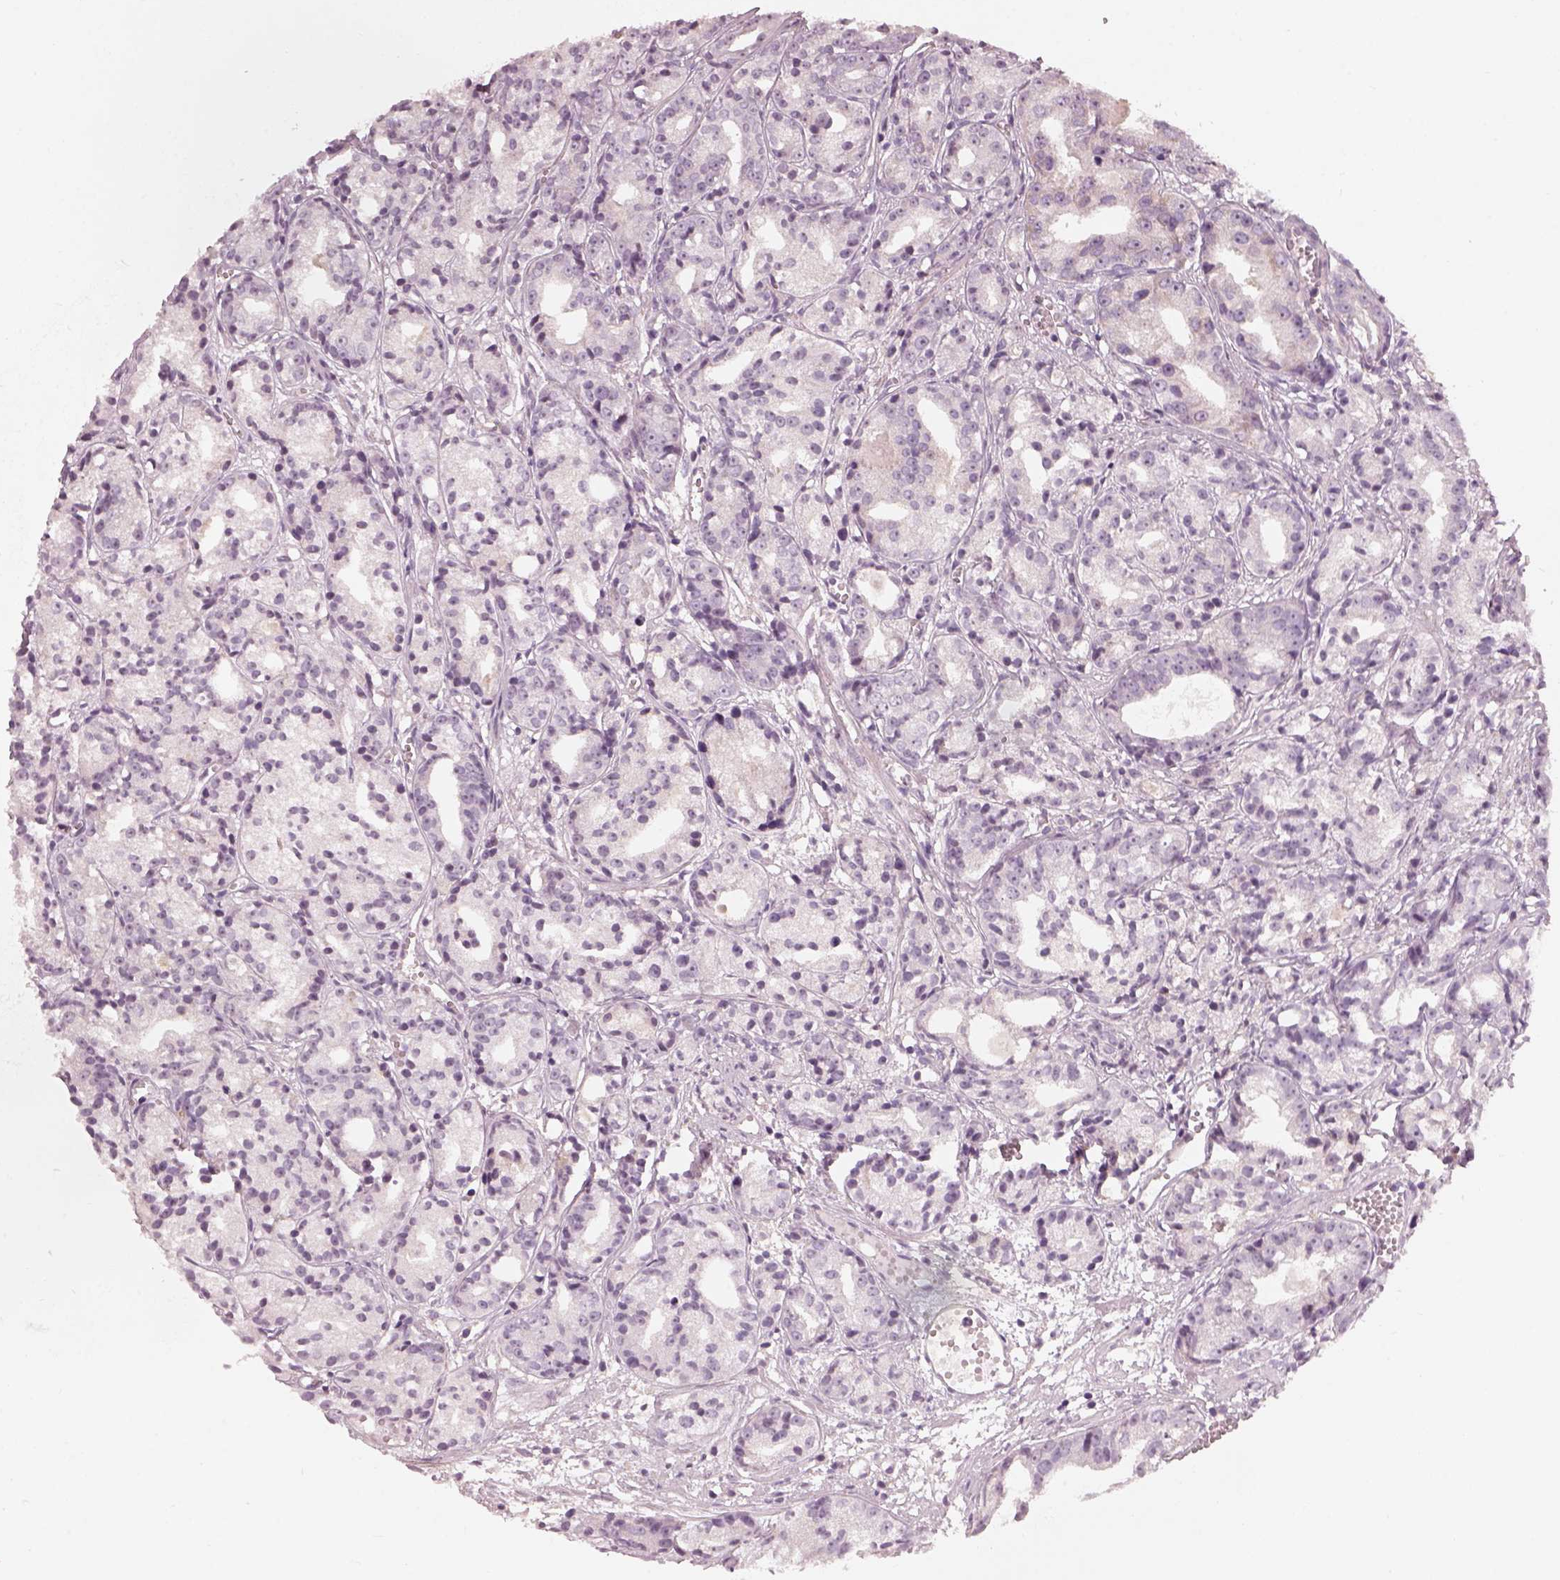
{"staining": {"intensity": "negative", "quantity": "none", "location": "none"}, "tissue": "prostate cancer", "cell_type": "Tumor cells", "image_type": "cancer", "snomed": [{"axis": "morphology", "description": "Adenocarcinoma, Medium grade"}, {"axis": "topography", "description": "Prostate"}], "caption": "High magnification brightfield microscopy of prostate cancer (medium-grade adenocarcinoma) stained with DAB (3,3'-diaminobenzidine) (brown) and counterstained with hematoxylin (blue): tumor cells show no significant expression.", "gene": "CDS1", "patient": {"sex": "male", "age": 74}}